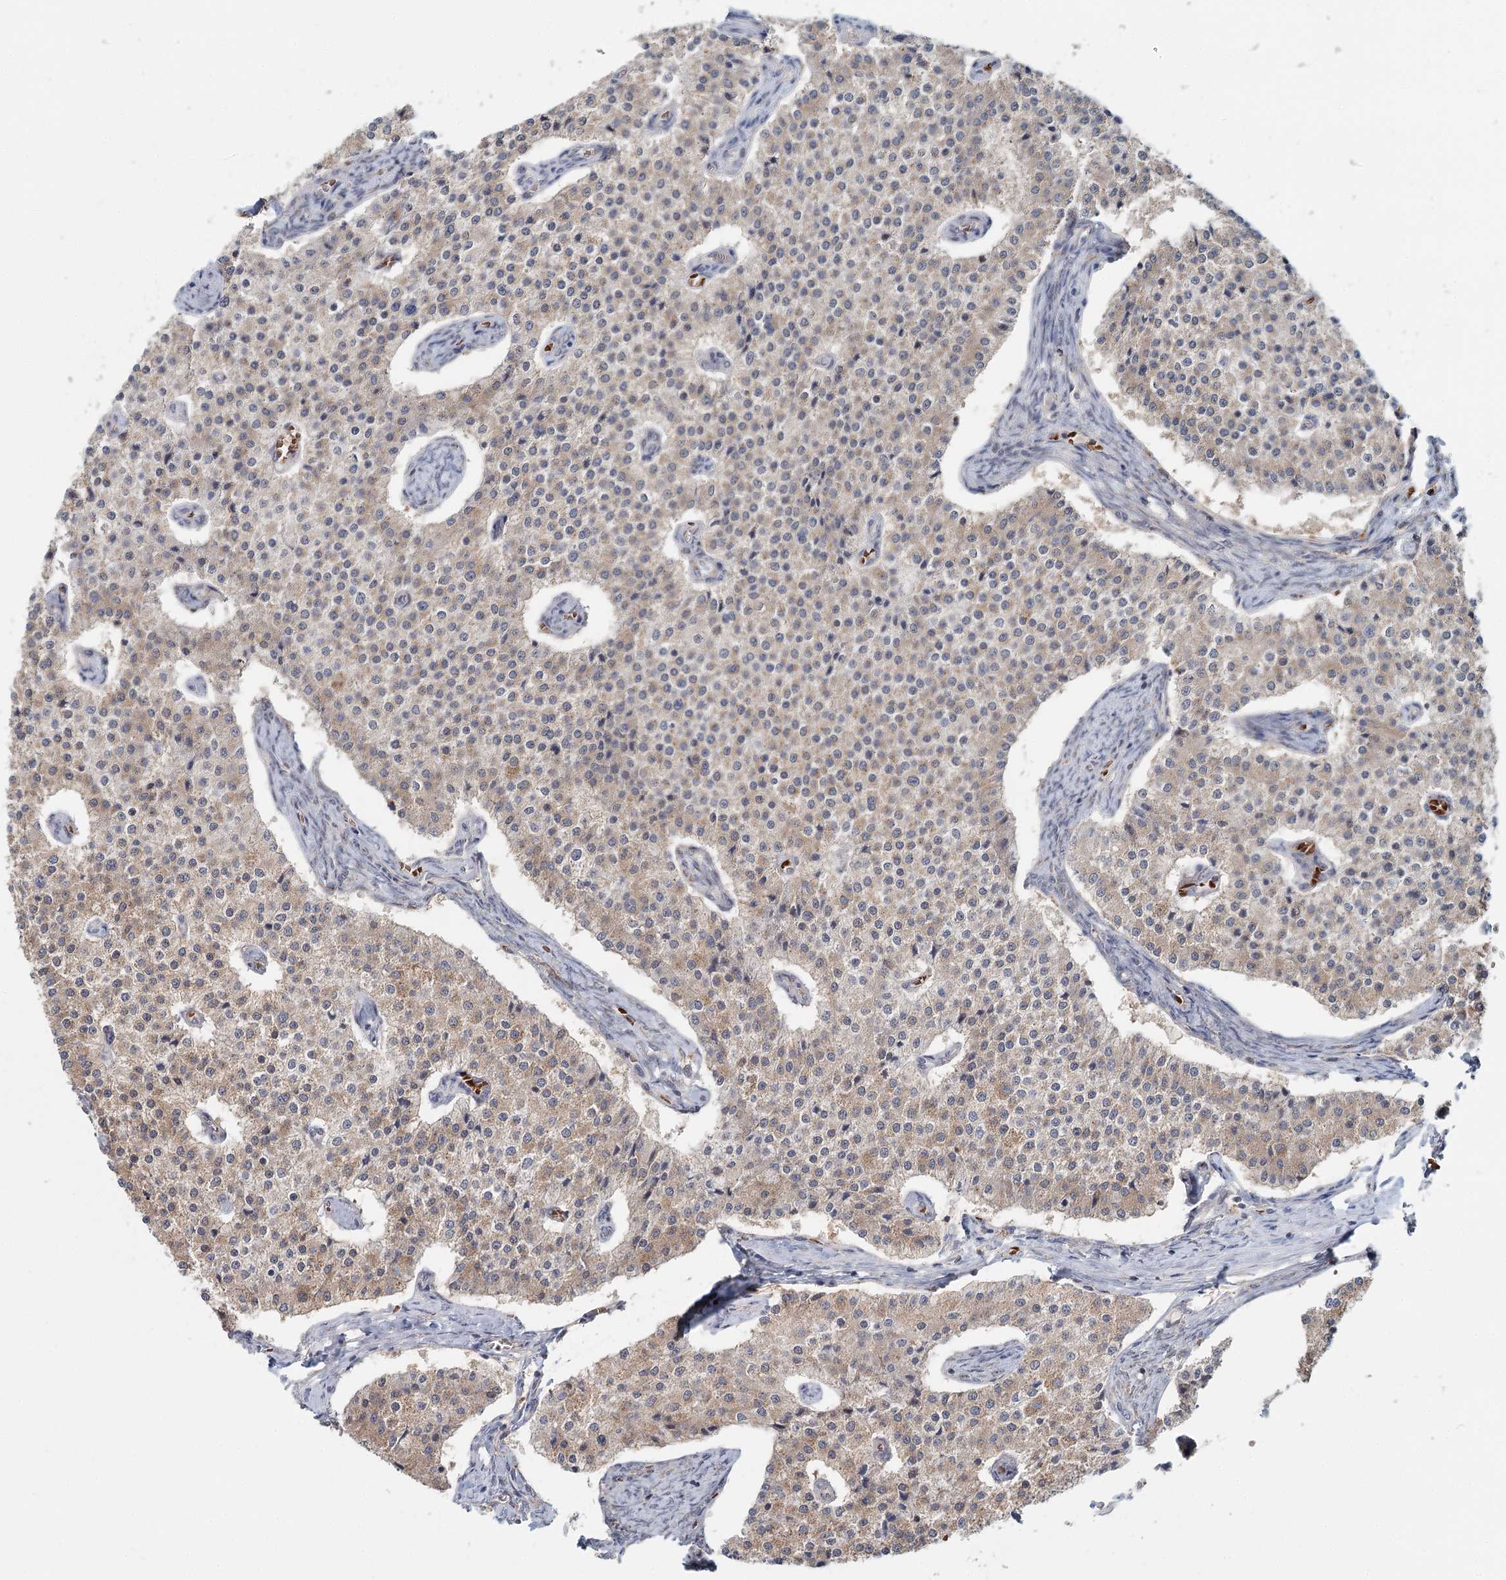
{"staining": {"intensity": "weak", "quantity": "25%-75%", "location": "cytoplasmic/membranous"}, "tissue": "carcinoid", "cell_type": "Tumor cells", "image_type": "cancer", "snomed": [{"axis": "morphology", "description": "Carcinoid, malignant, NOS"}, {"axis": "topography", "description": "Colon"}], "caption": "Malignant carcinoid stained for a protein exhibits weak cytoplasmic/membranous positivity in tumor cells.", "gene": "ADK", "patient": {"sex": "female", "age": 52}}